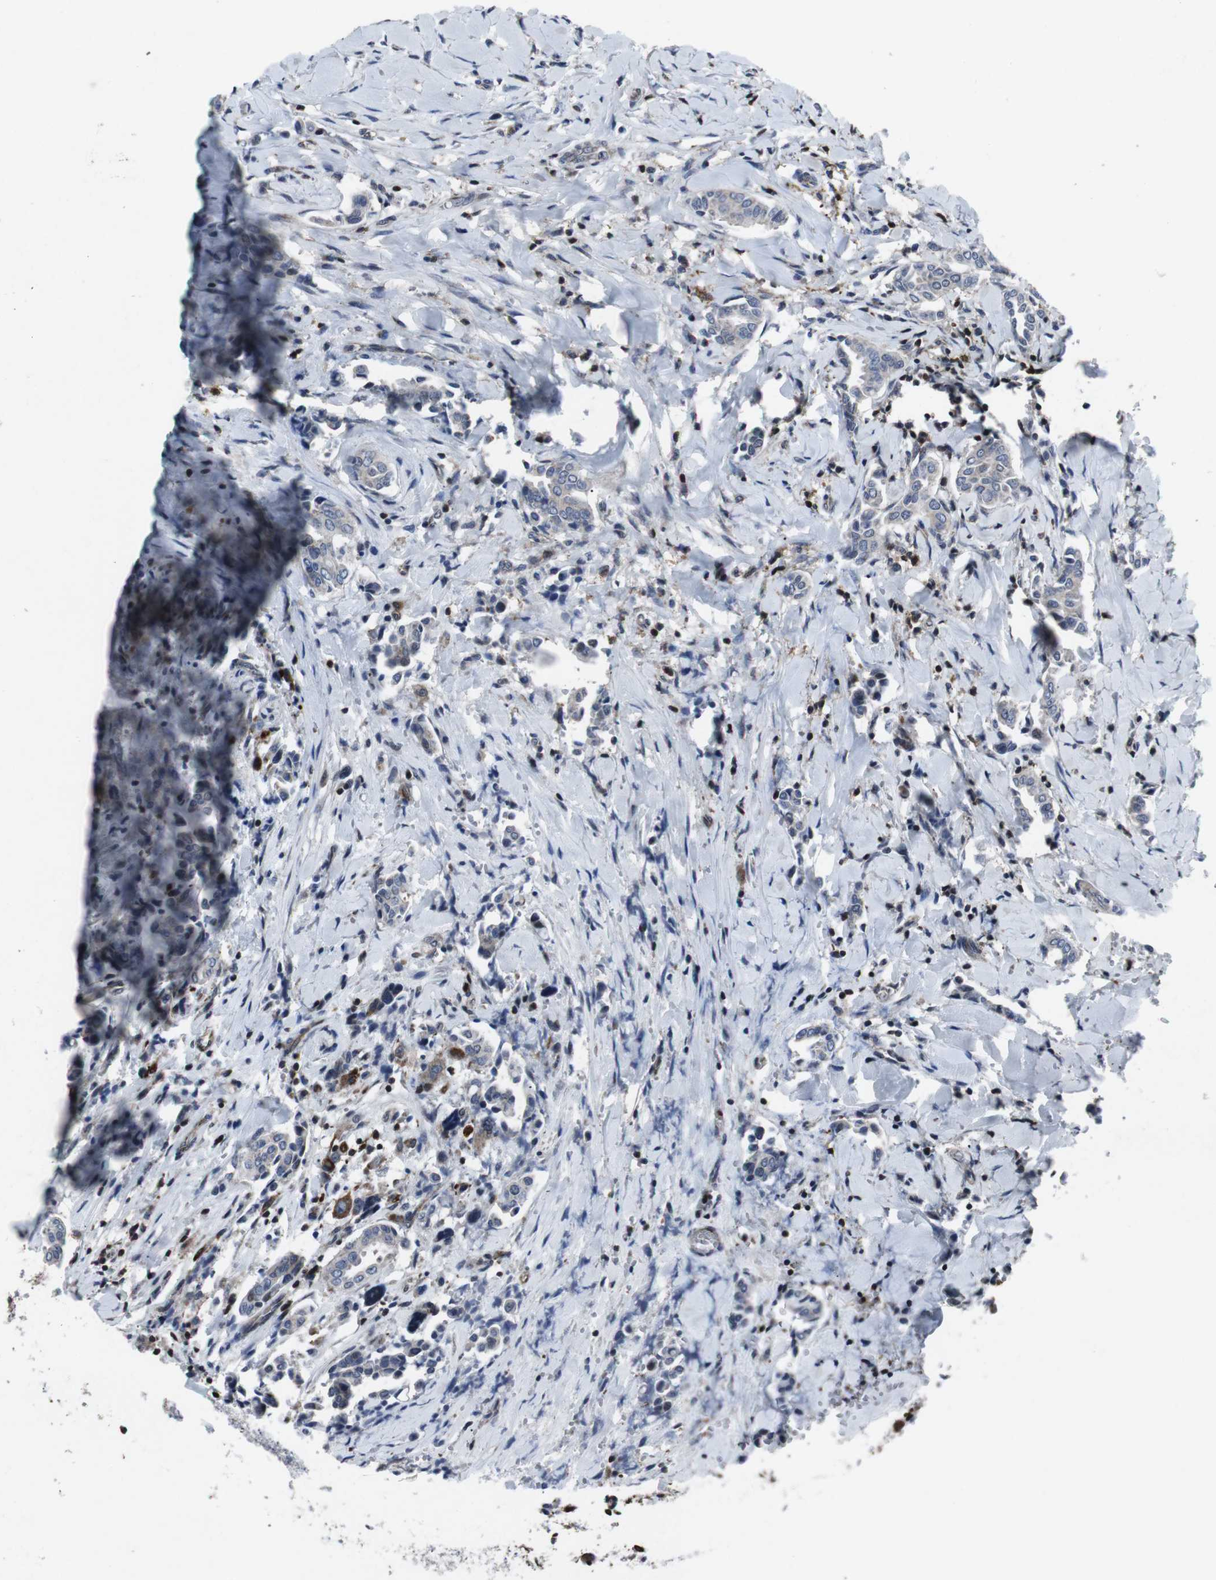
{"staining": {"intensity": "weak", "quantity": "<25%", "location": "cytoplasmic/membranous"}, "tissue": "head and neck cancer", "cell_type": "Tumor cells", "image_type": "cancer", "snomed": [{"axis": "morphology", "description": "Adenocarcinoma, NOS"}, {"axis": "topography", "description": "Salivary gland"}, {"axis": "topography", "description": "Head-Neck"}], "caption": "Photomicrograph shows no significant protein staining in tumor cells of head and neck cancer. (Immunohistochemistry, brightfield microscopy, high magnification).", "gene": "STAT4", "patient": {"sex": "female", "age": 59}}